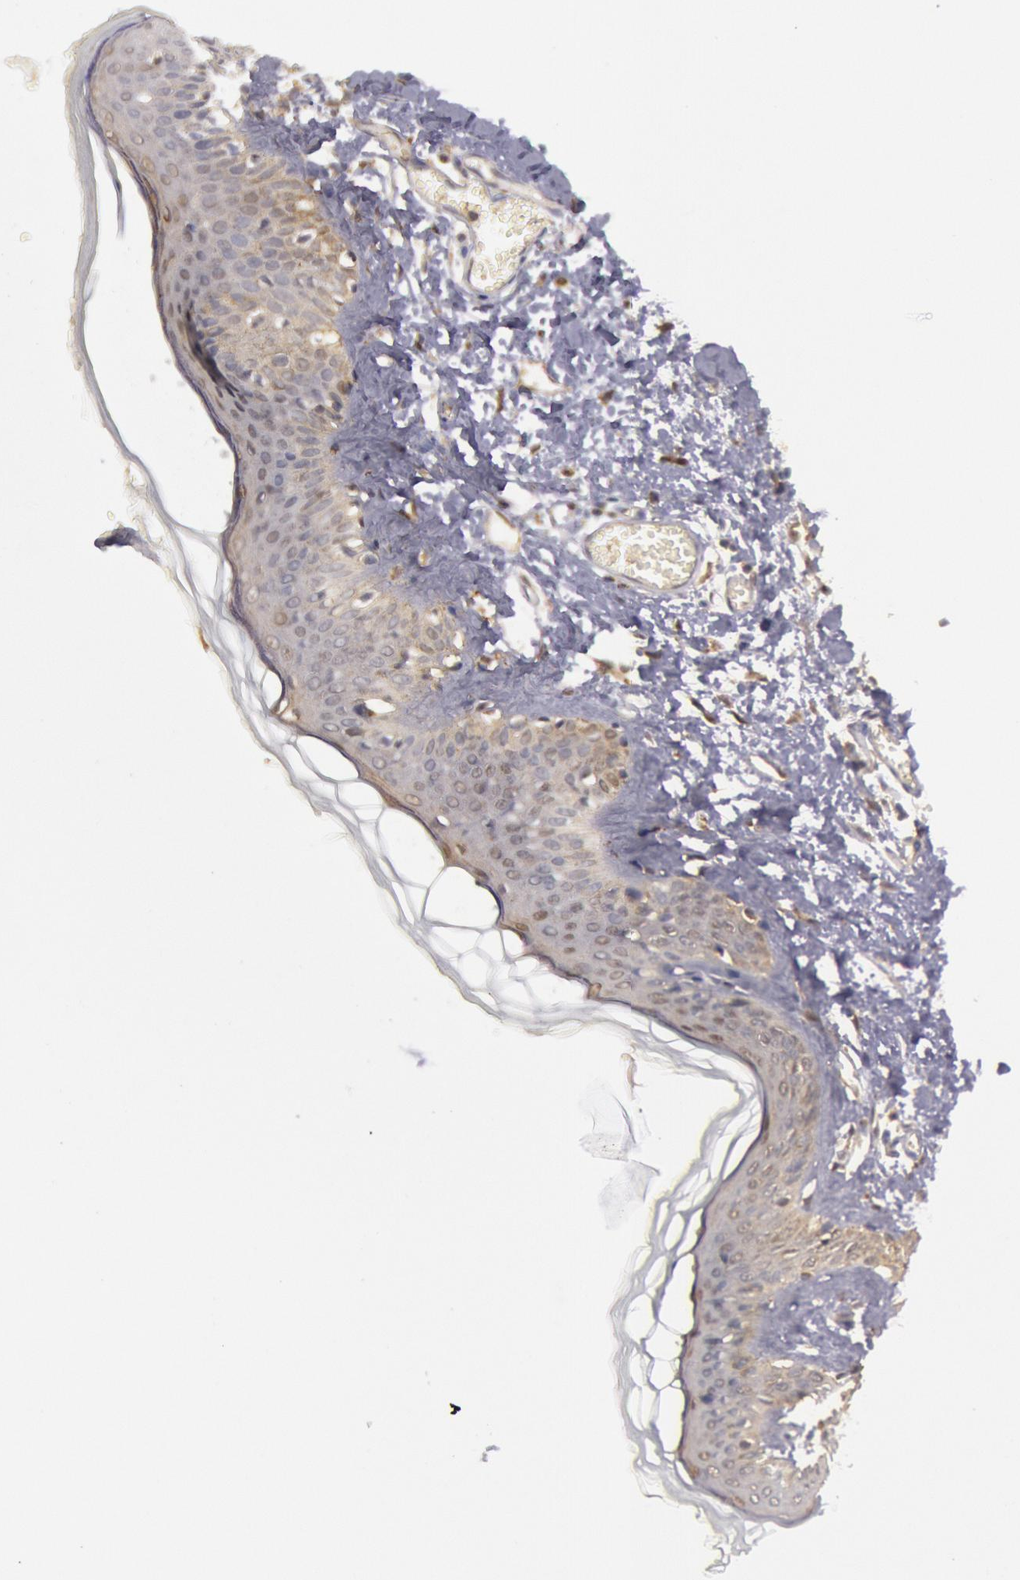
{"staining": {"intensity": "moderate", "quantity": ">75%", "location": "cytoplasmic/membranous"}, "tissue": "skin", "cell_type": "Fibroblasts", "image_type": "normal", "snomed": [{"axis": "morphology", "description": "Normal tissue, NOS"}, {"axis": "morphology", "description": "Sarcoma, NOS"}, {"axis": "topography", "description": "Skin"}, {"axis": "topography", "description": "Soft tissue"}], "caption": "A high-resolution histopathology image shows immunohistochemistry (IHC) staining of benign skin, which reveals moderate cytoplasmic/membranous expression in about >75% of fibroblasts.", "gene": "MPST", "patient": {"sex": "female", "age": 51}}